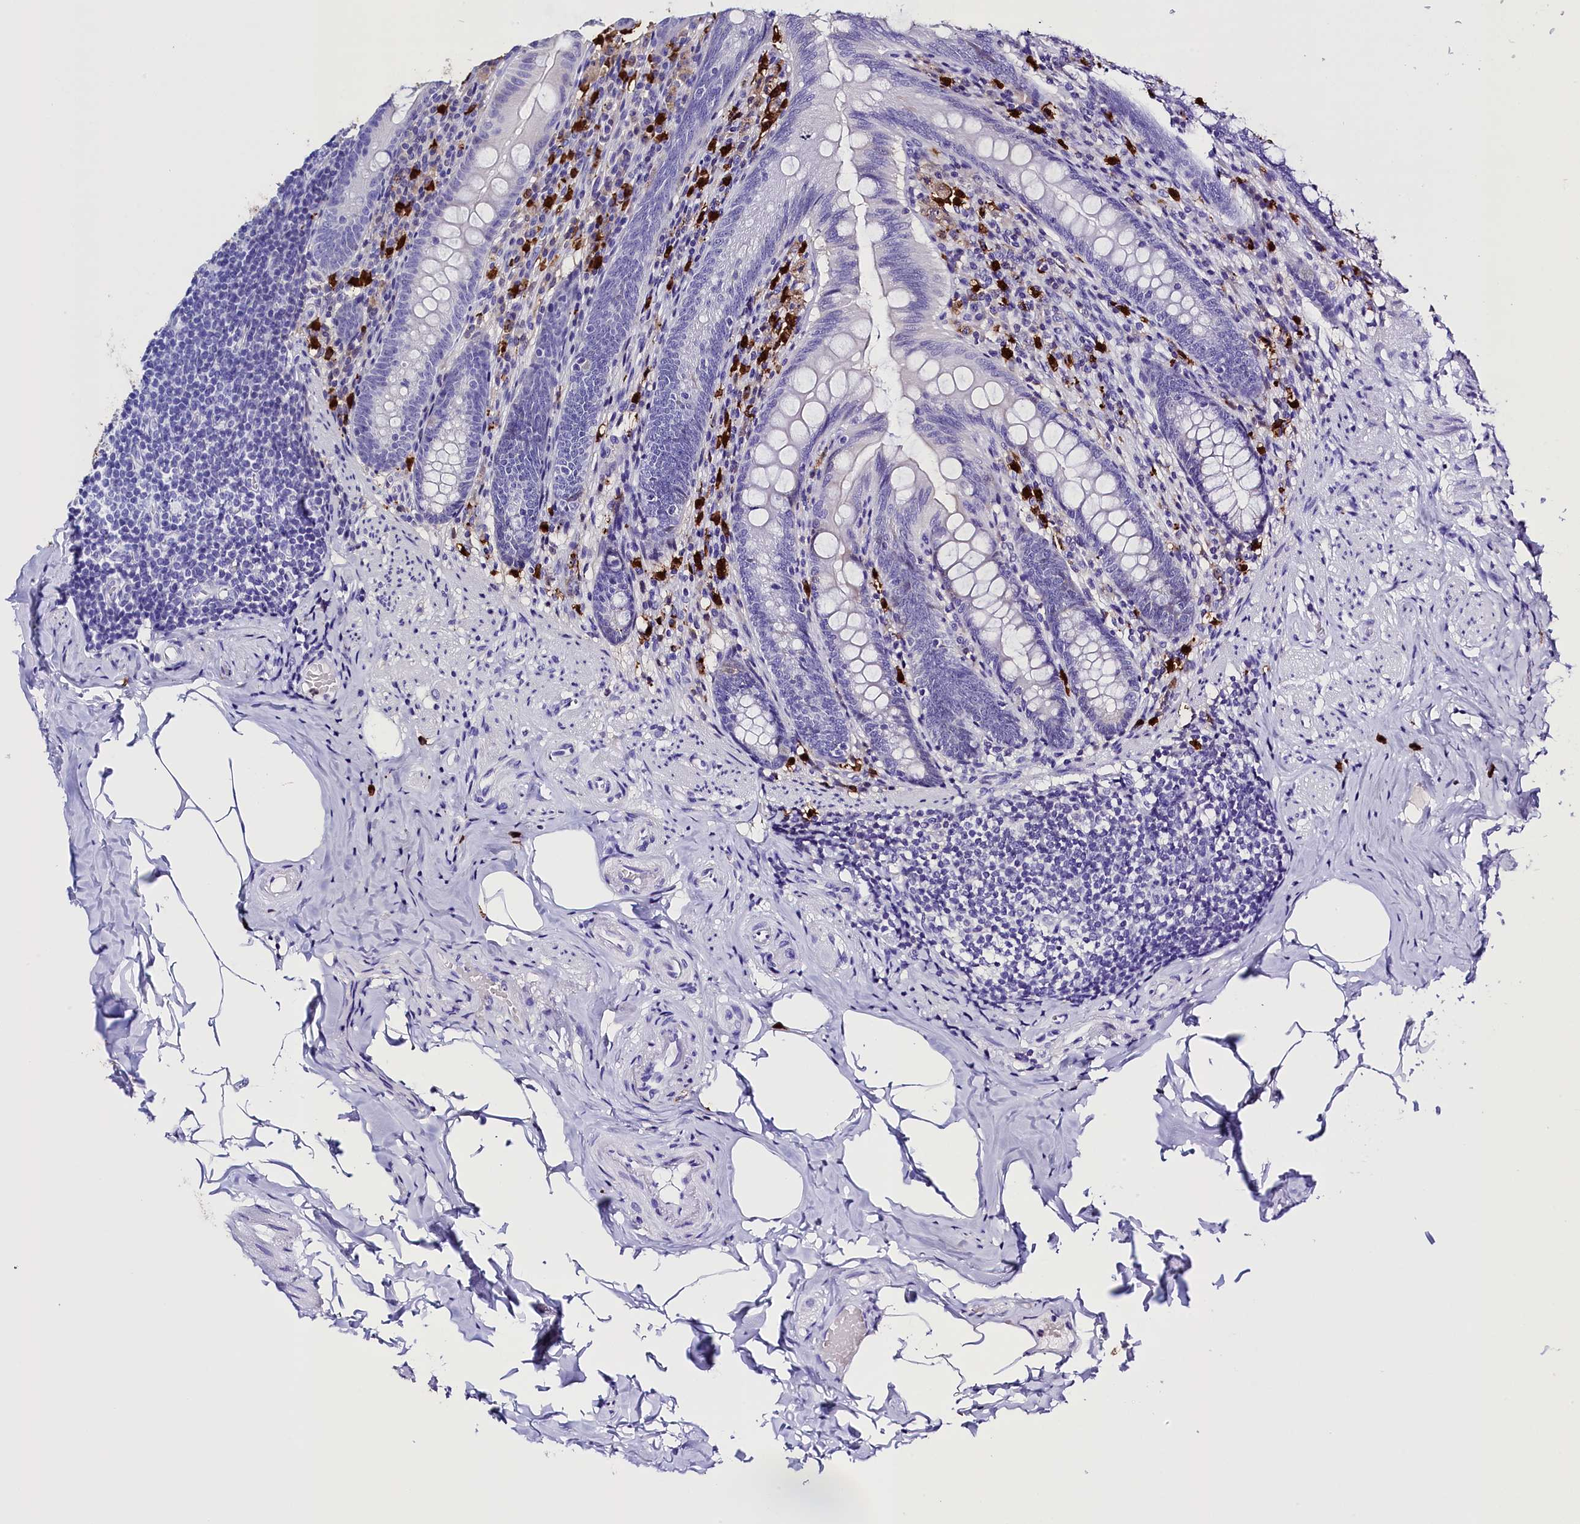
{"staining": {"intensity": "negative", "quantity": "none", "location": "none"}, "tissue": "appendix", "cell_type": "Glandular cells", "image_type": "normal", "snomed": [{"axis": "morphology", "description": "Normal tissue, NOS"}, {"axis": "topography", "description": "Appendix"}], "caption": "Immunohistochemistry (IHC) of benign human appendix shows no expression in glandular cells. (DAB immunohistochemistry (IHC) visualized using brightfield microscopy, high magnification).", "gene": "CLC", "patient": {"sex": "male", "age": 55}}